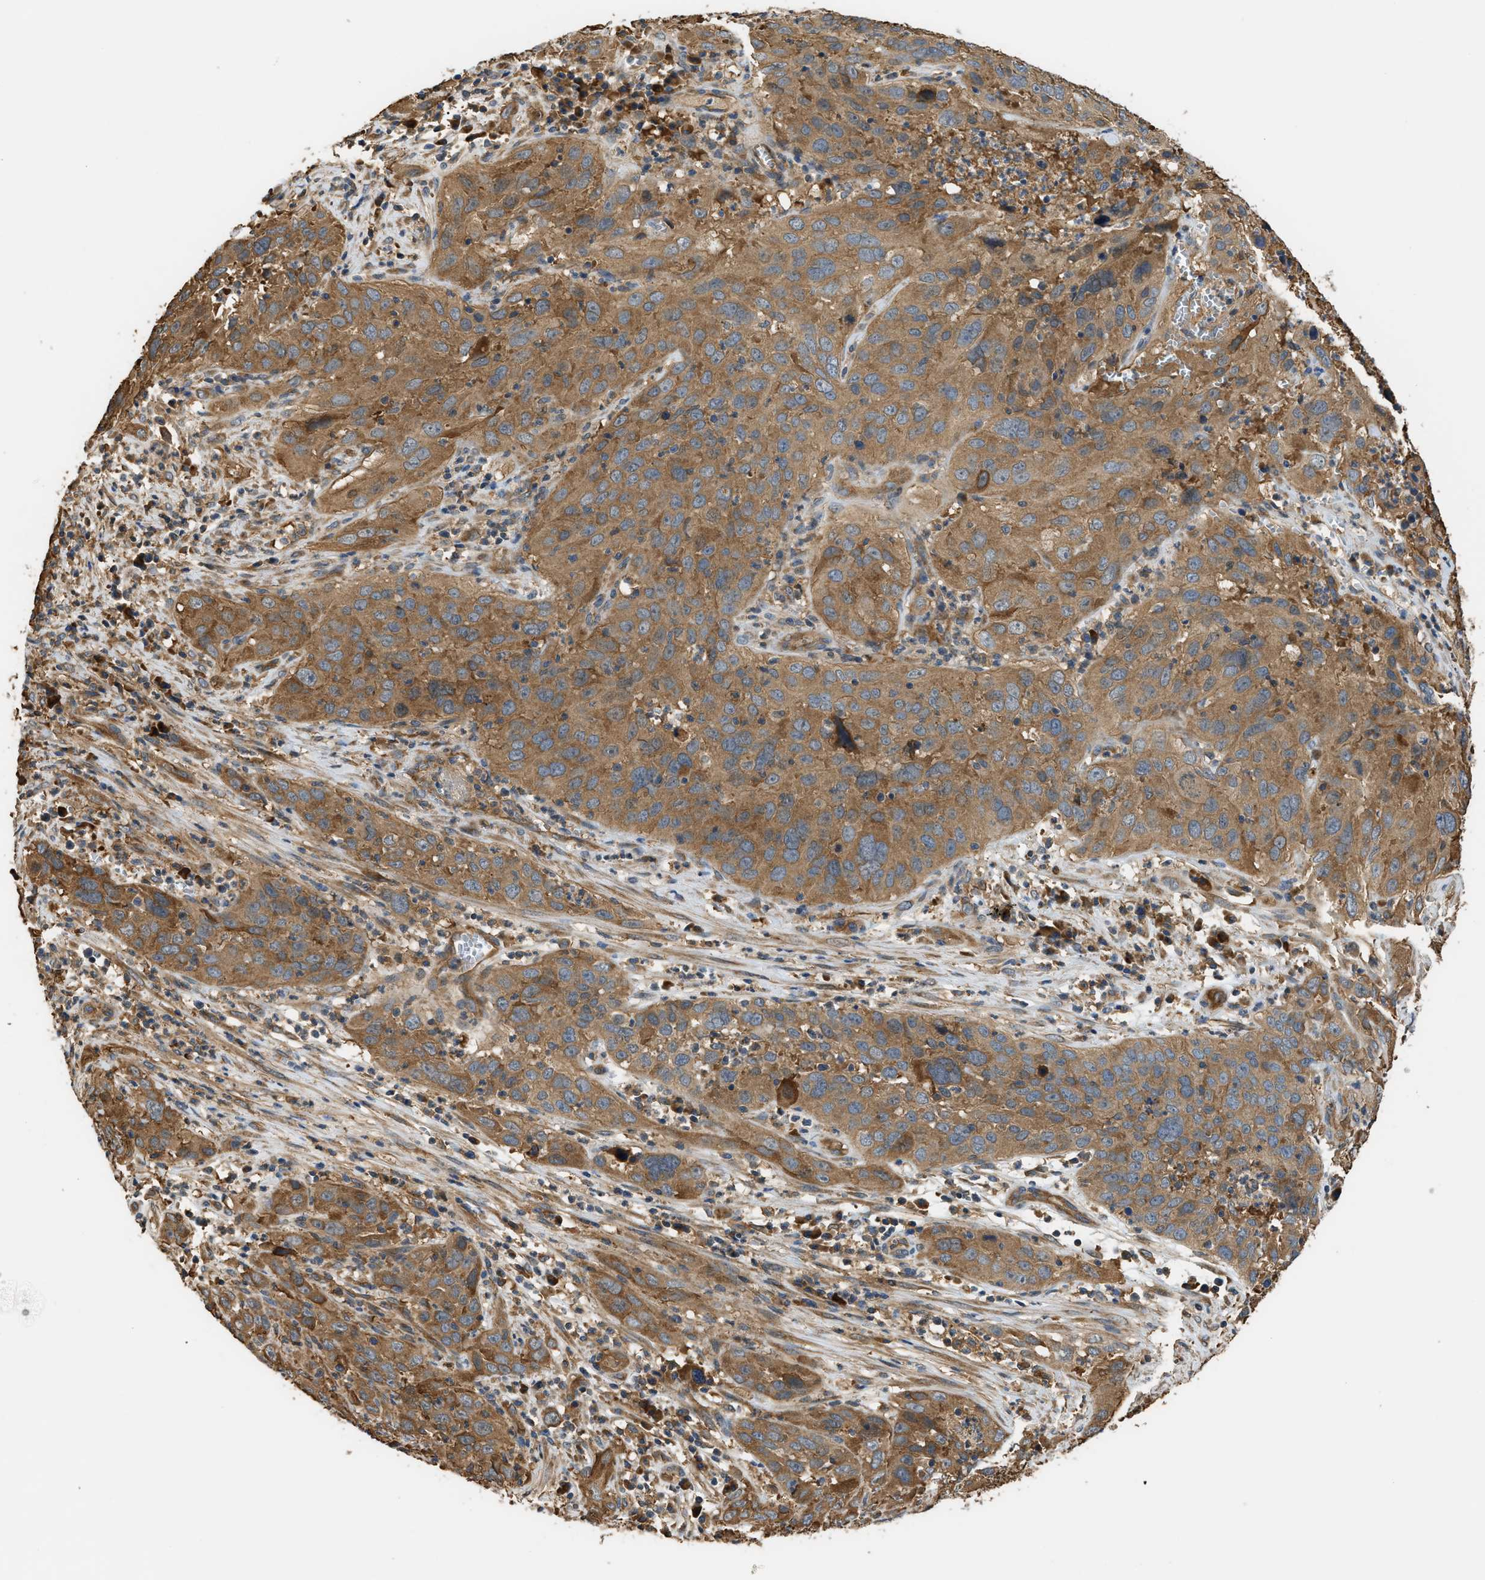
{"staining": {"intensity": "moderate", "quantity": ">75%", "location": "cytoplasmic/membranous"}, "tissue": "cervical cancer", "cell_type": "Tumor cells", "image_type": "cancer", "snomed": [{"axis": "morphology", "description": "Squamous cell carcinoma, NOS"}, {"axis": "topography", "description": "Cervix"}], "caption": "Squamous cell carcinoma (cervical) tissue shows moderate cytoplasmic/membranous expression in about >75% of tumor cells, visualized by immunohistochemistry.", "gene": "DDHD2", "patient": {"sex": "female", "age": 32}}